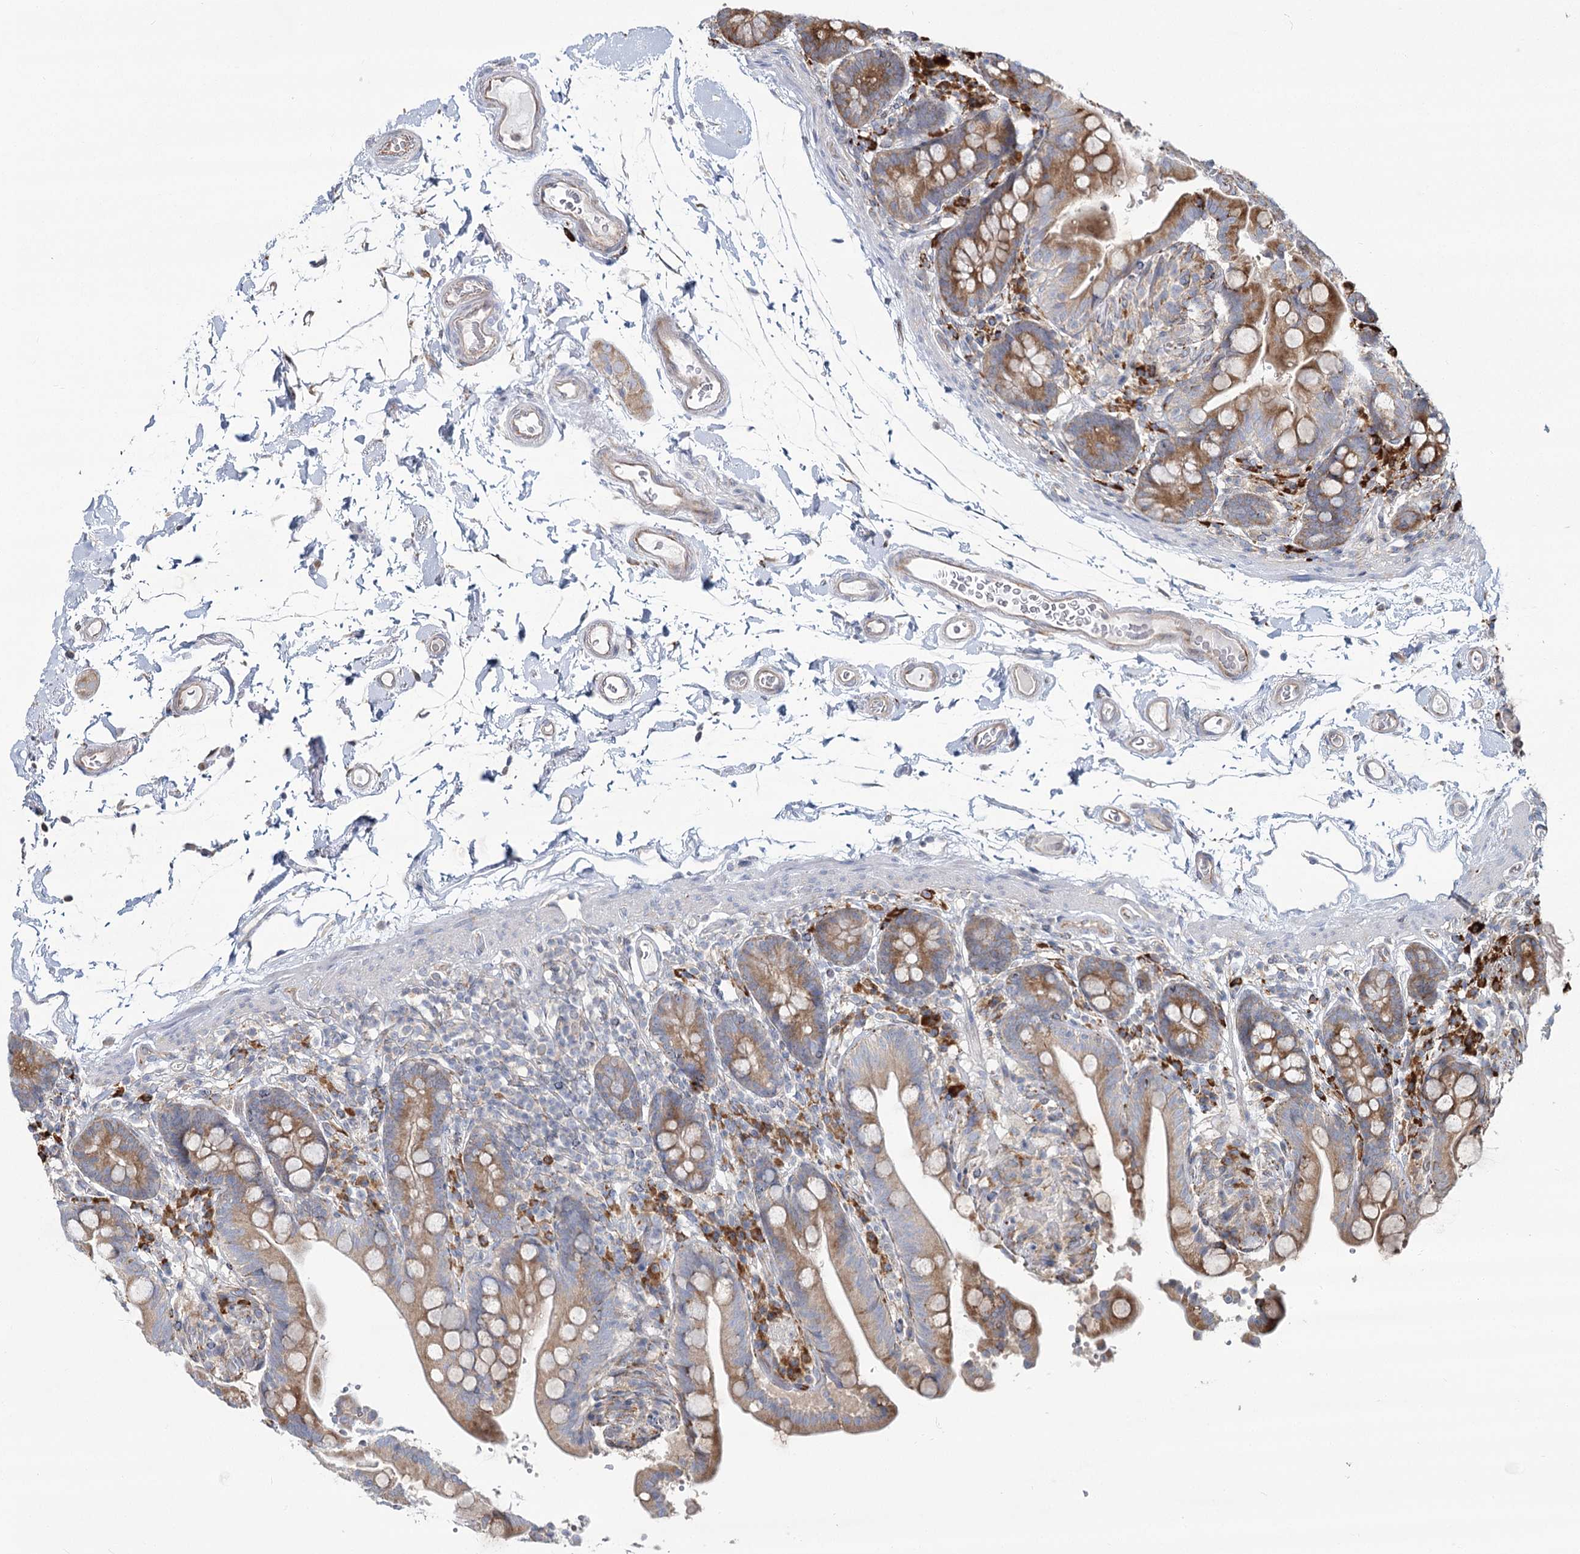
{"staining": {"intensity": "weak", "quantity": "25%-75%", "location": "cytoplasmic/membranous"}, "tissue": "colon", "cell_type": "Endothelial cells", "image_type": "normal", "snomed": [{"axis": "morphology", "description": "Normal tissue, NOS"}, {"axis": "topography", "description": "Smooth muscle"}, {"axis": "topography", "description": "Colon"}], "caption": "A low amount of weak cytoplasmic/membranous staining is appreciated in about 25%-75% of endothelial cells in normal colon.", "gene": "POGLUT1", "patient": {"sex": "male", "age": 73}}